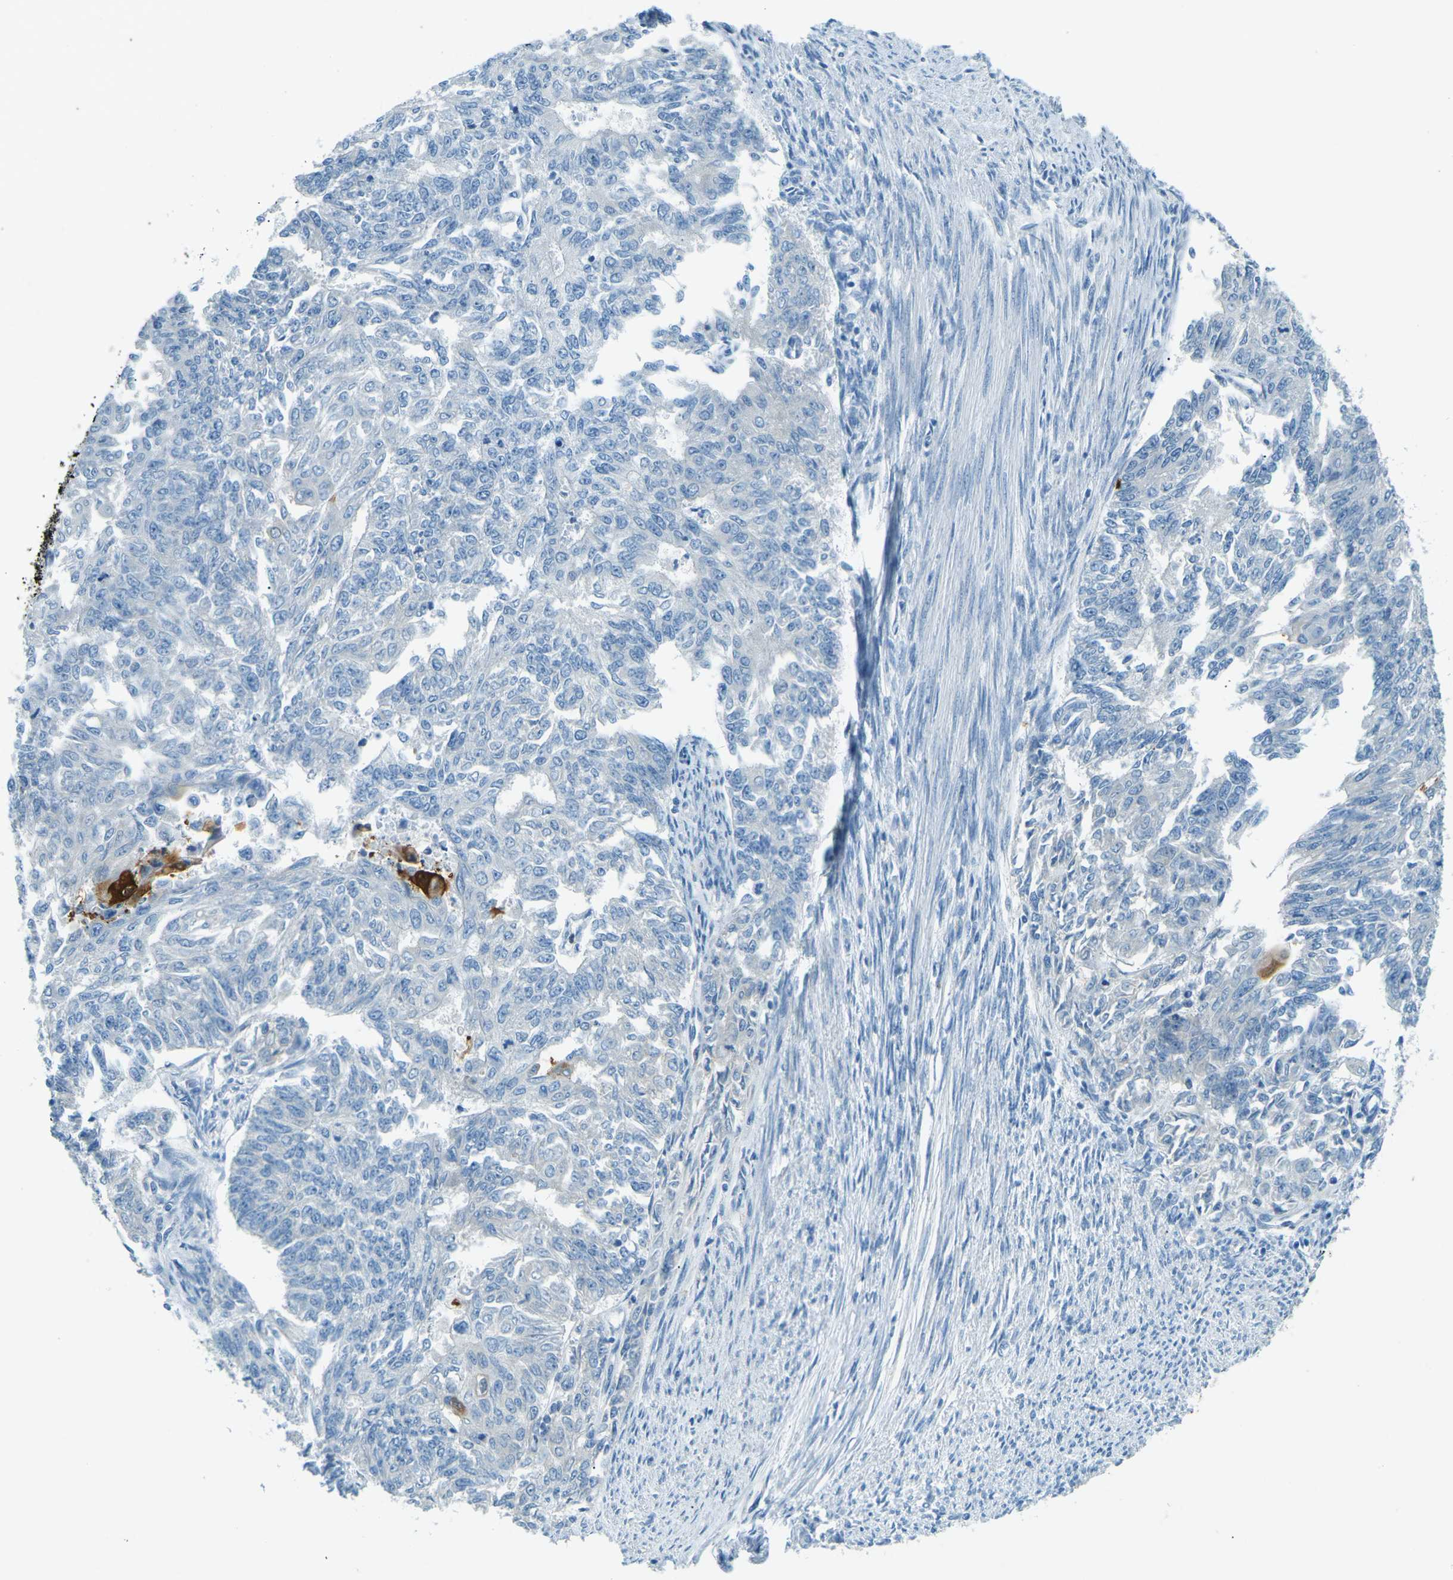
{"staining": {"intensity": "negative", "quantity": "none", "location": "none"}, "tissue": "endometrial cancer", "cell_type": "Tumor cells", "image_type": "cancer", "snomed": [{"axis": "morphology", "description": "Adenocarcinoma, NOS"}, {"axis": "topography", "description": "Endometrium"}], "caption": "Tumor cells show no significant protein staining in endometrial cancer (adenocarcinoma).", "gene": "ZNF367", "patient": {"sex": "female", "age": 32}}